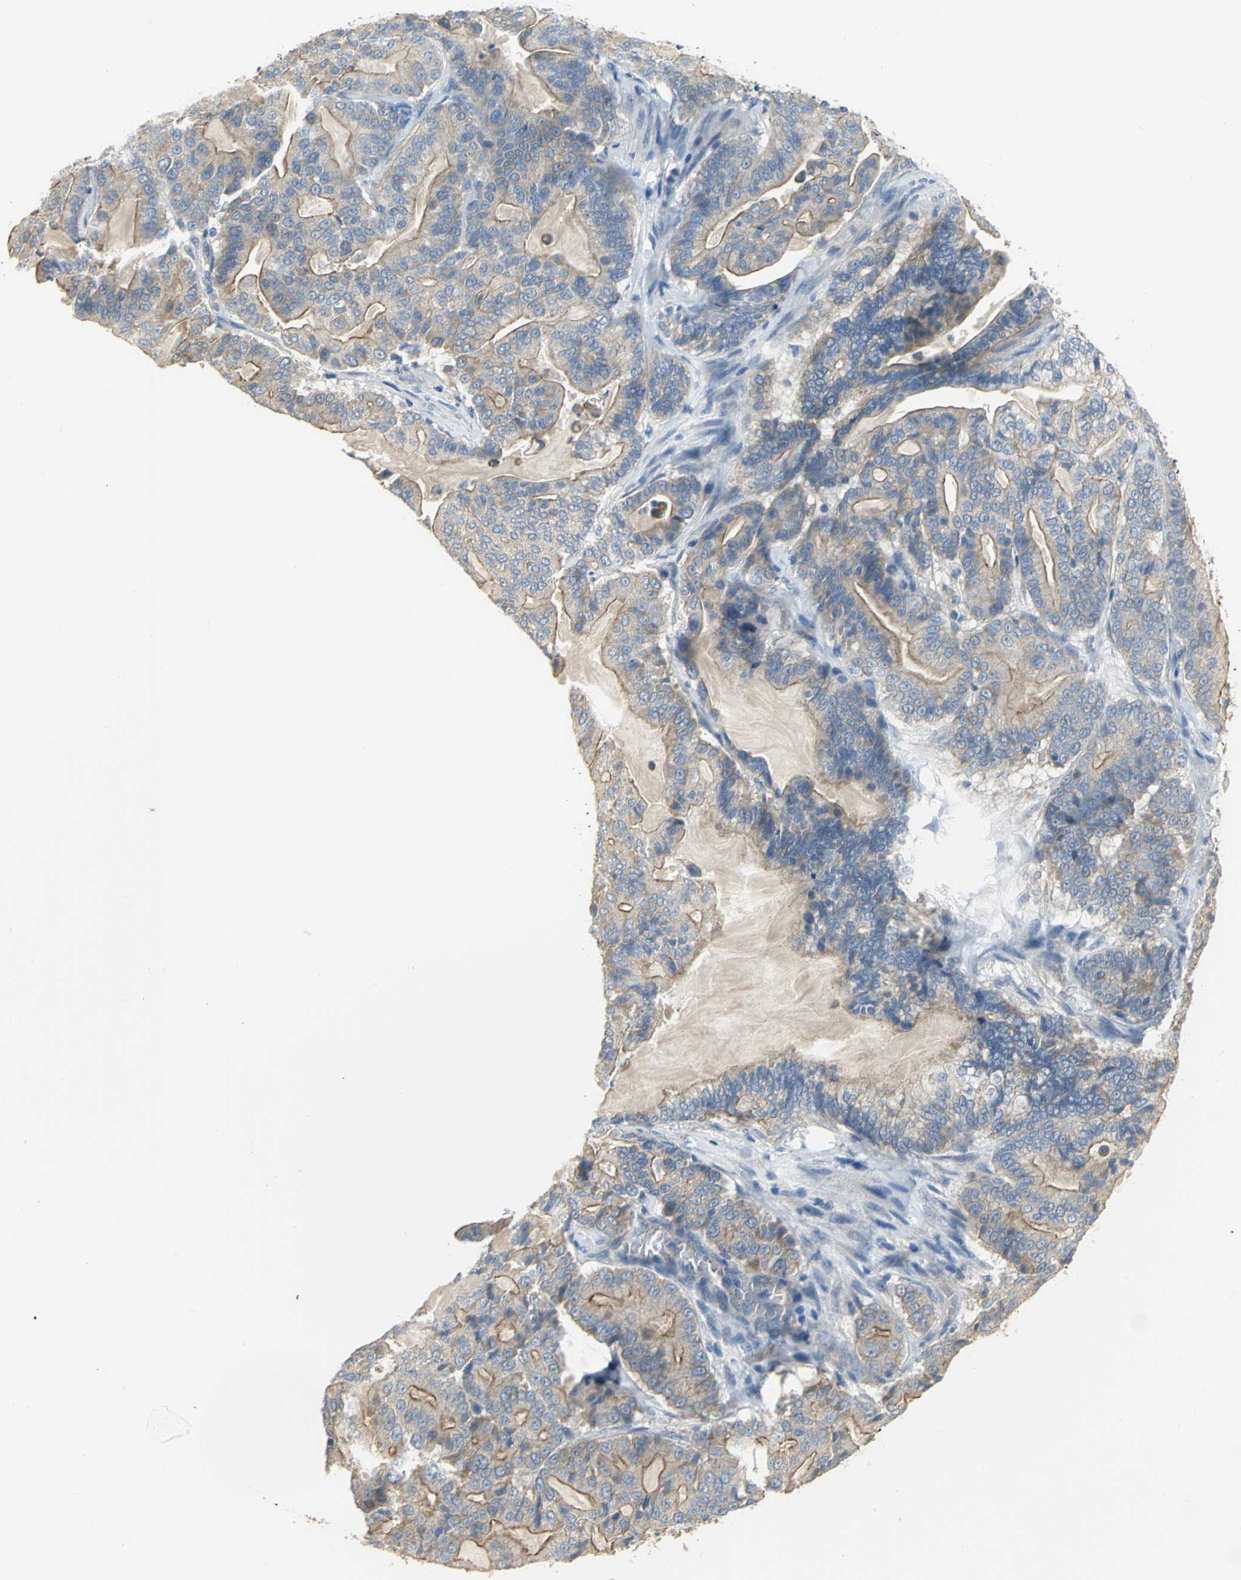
{"staining": {"intensity": "weak", "quantity": ">75%", "location": "cytoplasmic/membranous"}, "tissue": "pancreatic cancer", "cell_type": "Tumor cells", "image_type": "cancer", "snomed": [{"axis": "morphology", "description": "Adenocarcinoma, NOS"}, {"axis": "topography", "description": "Pancreas"}], "caption": "Immunohistochemistry (IHC) micrograph of pancreatic cancer (adenocarcinoma) stained for a protein (brown), which demonstrates low levels of weak cytoplasmic/membranous expression in approximately >75% of tumor cells.", "gene": "HTR1F", "patient": {"sex": "male", "age": 63}}